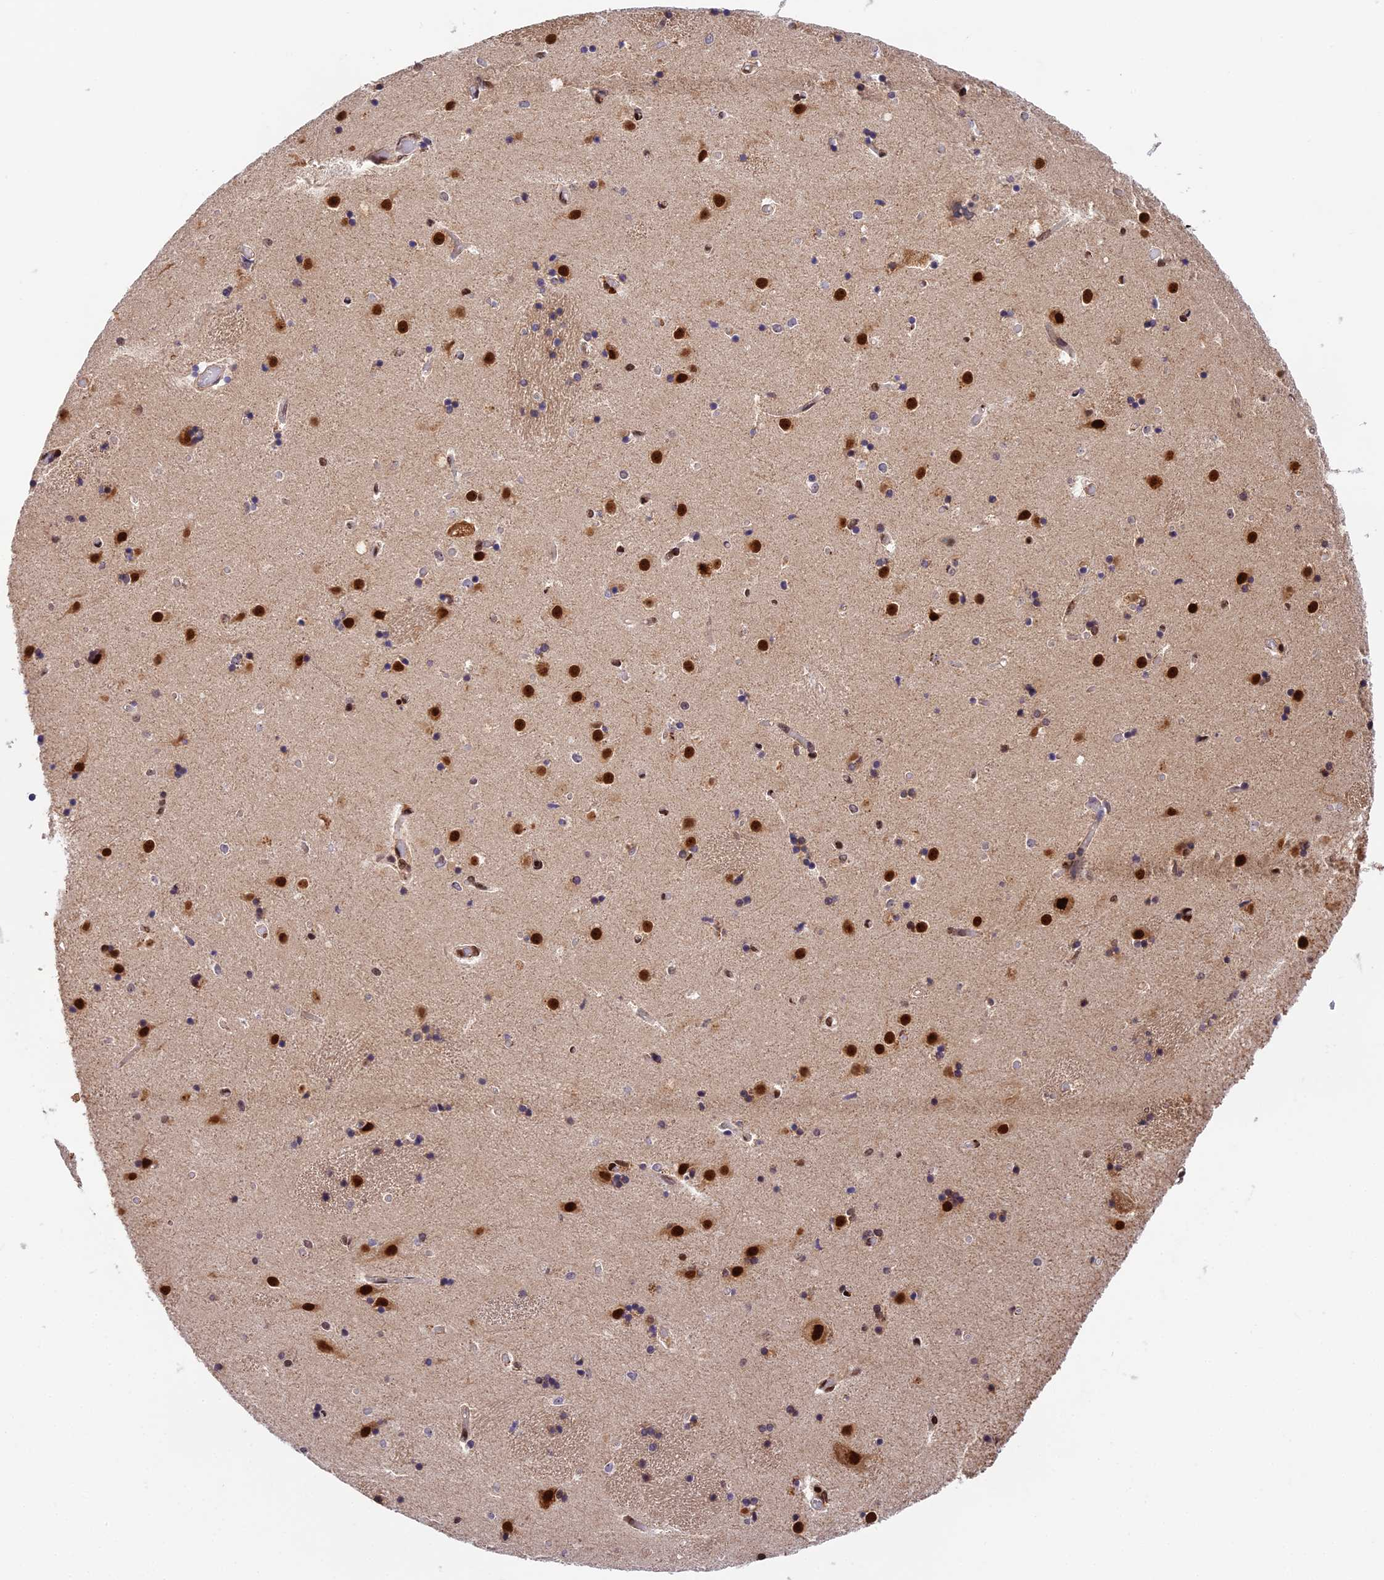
{"staining": {"intensity": "moderate", "quantity": "<25%", "location": "nuclear"}, "tissue": "caudate", "cell_type": "Glial cells", "image_type": "normal", "snomed": [{"axis": "morphology", "description": "Normal tissue, NOS"}, {"axis": "topography", "description": "Lateral ventricle wall"}], "caption": "Moderate nuclear protein expression is present in about <25% of glial cells in caudate. The protein of interest is shown in brown color, while the nuclei are stained blue.", "gene": "RAMACL", "patient": {"sex": "female", "age": 52}}